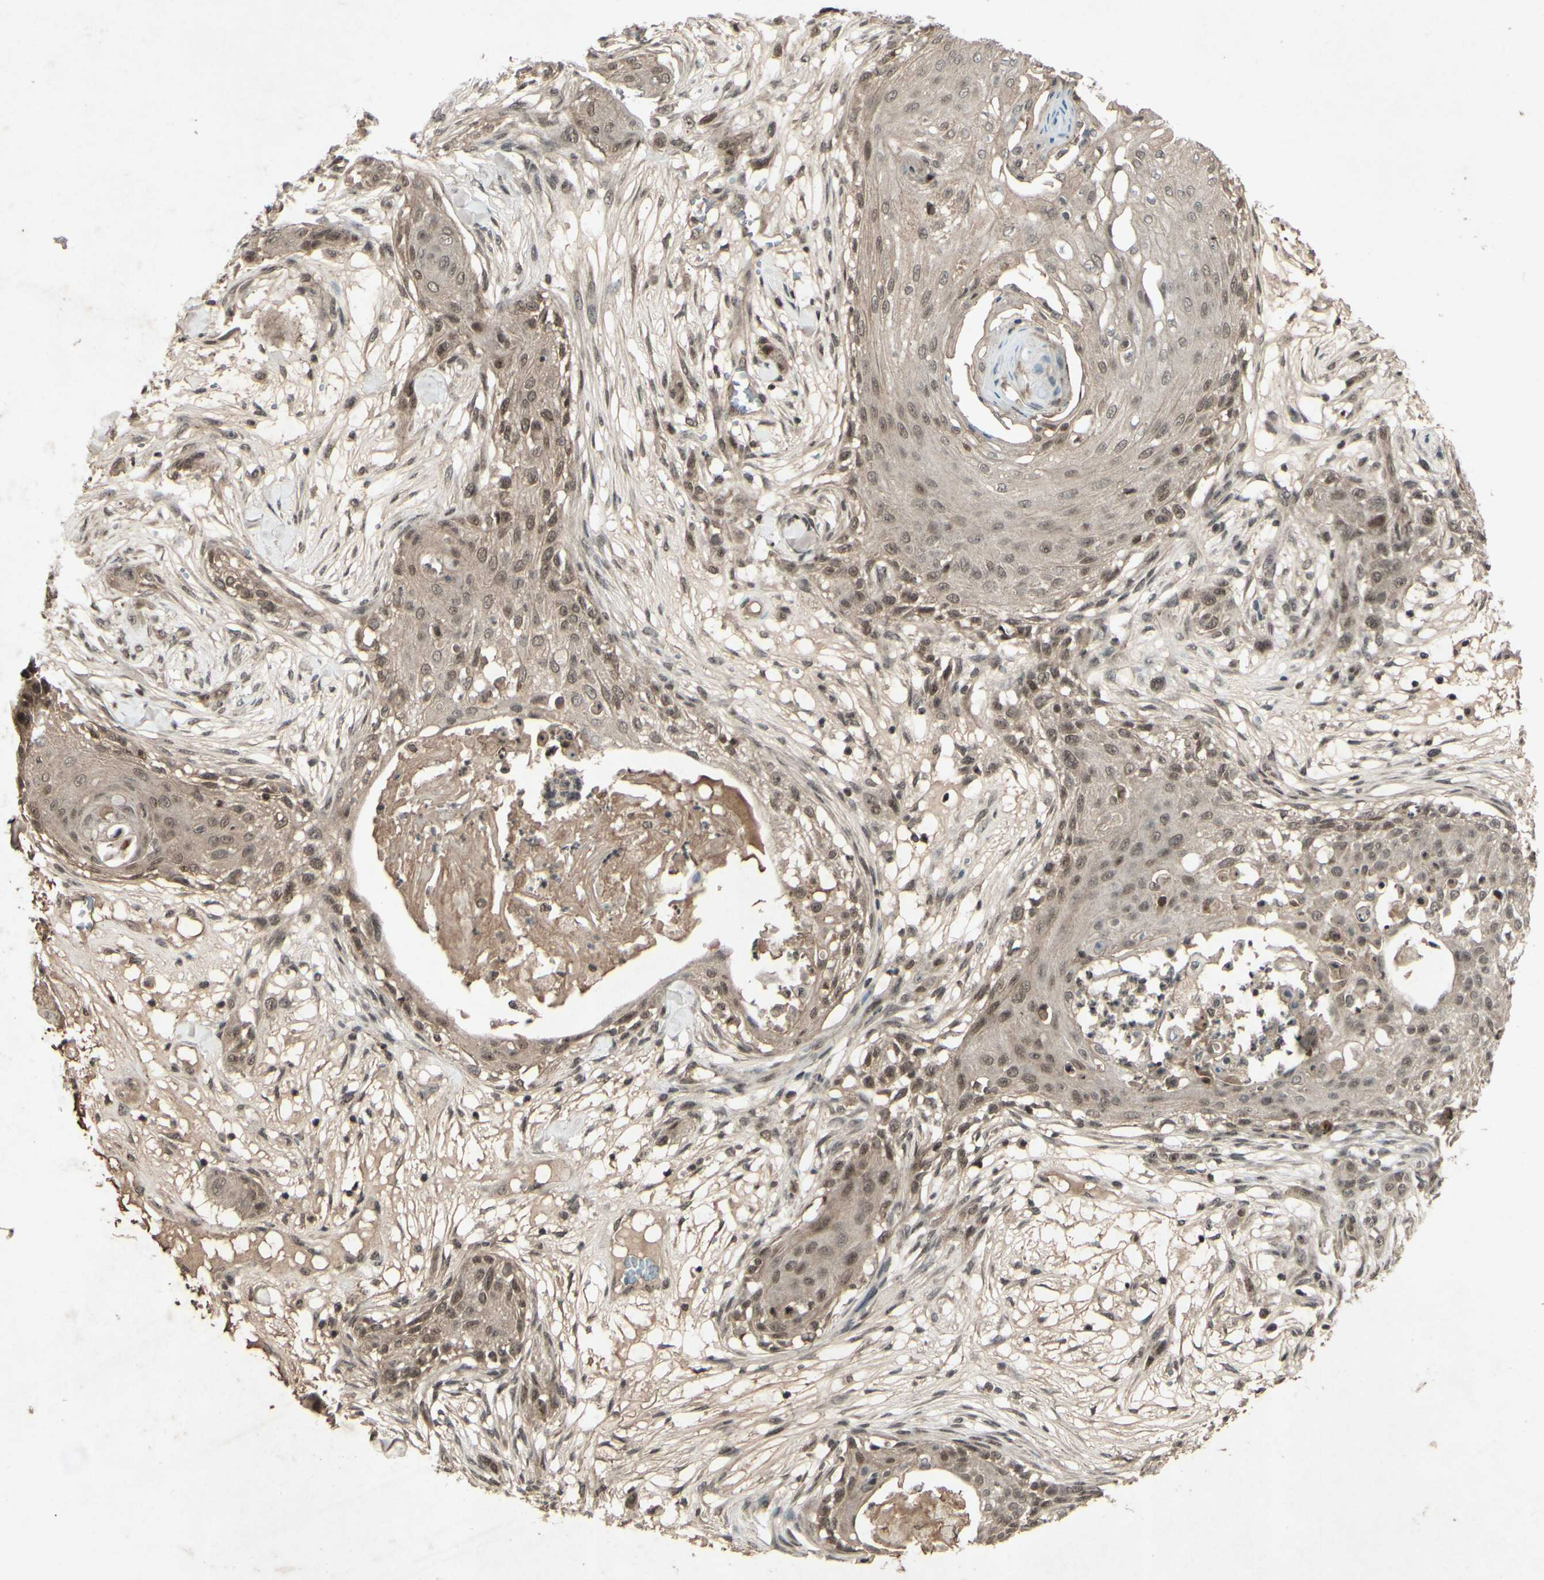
{"staining": {"intensity": "moderate", "quantity": "25%-75%", "location": "nuclear"}, "tissue": "skin cancer", "cell_type": "Tumor cells", "image_type": "cancer", "snomed": [{"axis": "morphology", "description": "Squamous cell carcinoma, NOS"}, {"axis": "topography", "description": "Skin"}], "caption": "A histopathology image showing moderate nuclear expression in approximately 25%-75% of tumor cells in squamous cell carcinoma (skin), as visualized by brown immunohistochemical staining.", "gene": "SNW1", "patient": {"sex": "female", "age": 59}}